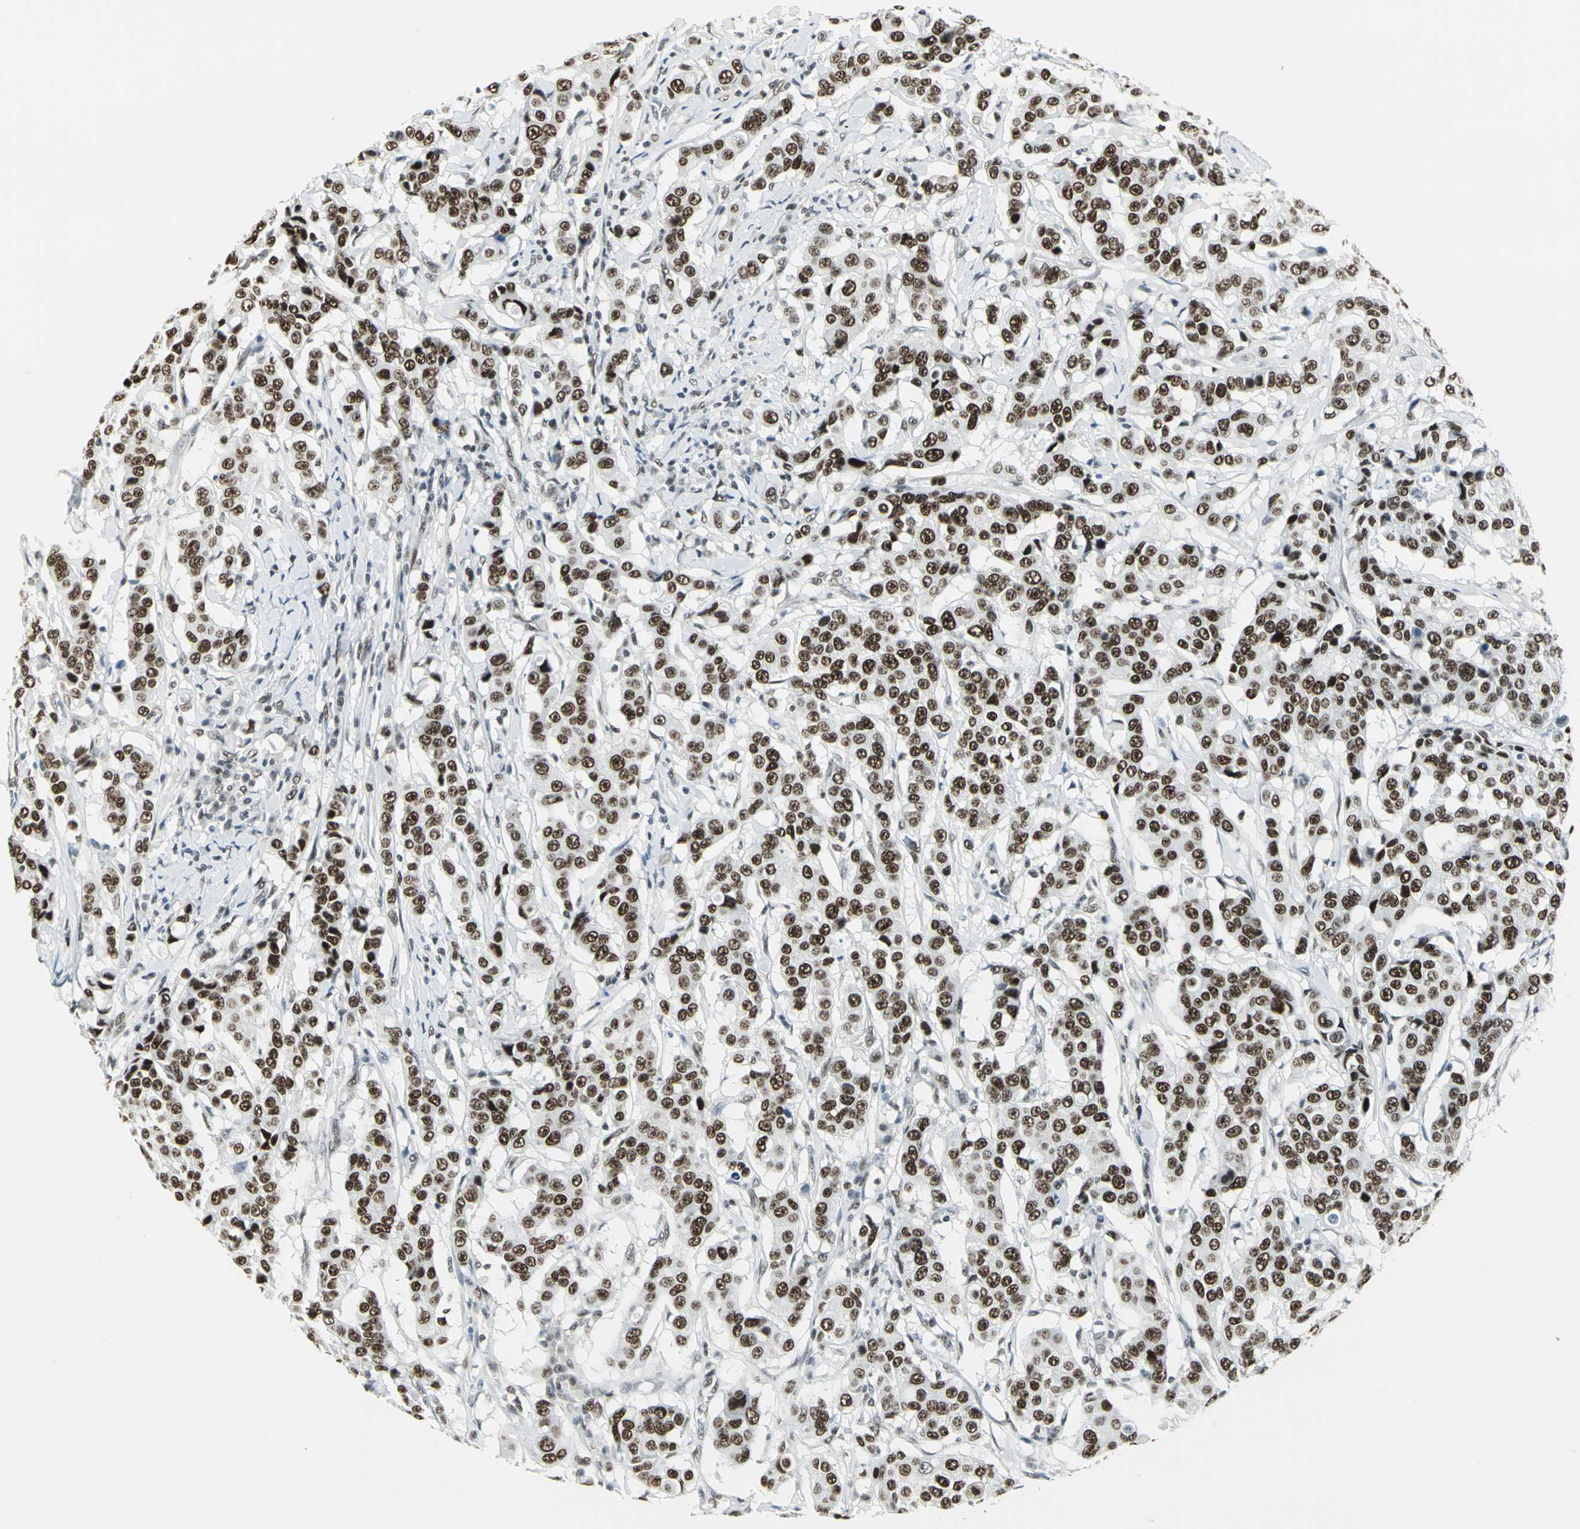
{"staining": {"intensity": "strong", "quantity": ">75%", "location": "nuclear"}, "tissue": "breast cancer", "cell_type": "Tumor cells", "image_type": "cancer", "snomed": [{"axis": "morphology", "description": "Duct carcinoma"}, {"axis": "topography", "description": "Breast"}], "caption": "Protein expression analysis of breast cancer (invasive ductal carcinoma) displays strong nuclear expression in about >75% of tumor cells.", "gene": "ADNP", "patient": {"sex": "female", "age": 27}}